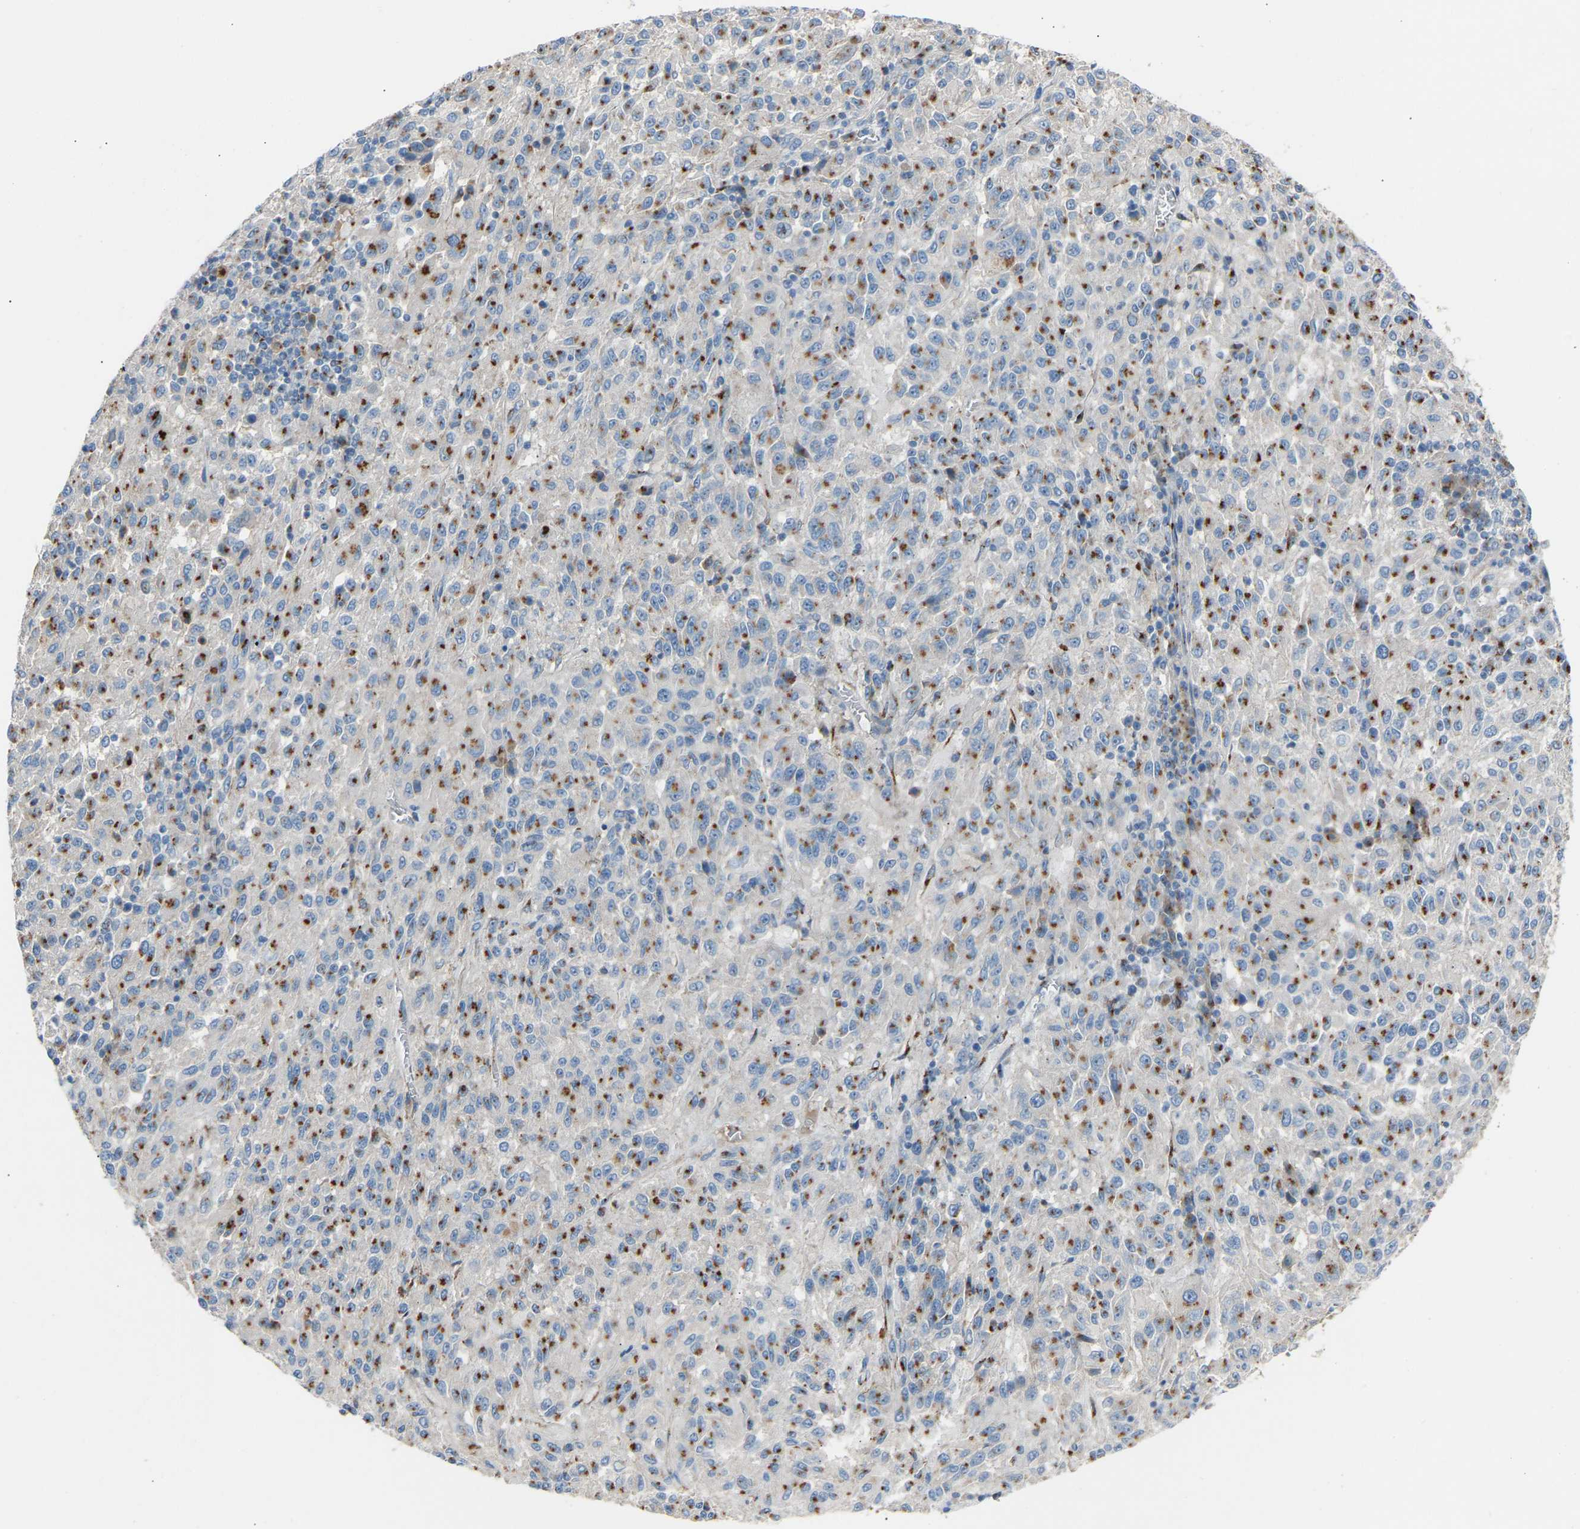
{"staining": {"intensity": "moderate", "quantity": ">75%", "location": "cytoplasmic/membranous"}, "tissue": "melanoma", "cell_type": "Tumor cells", "image_type": "cancer", "snomed": [{"axis": "morphology", "description": "Malignant melanoma, Metastatic site"}, {"axis": "topography", "description": "Lung"}], "caption": "Moderate cytoplasmic/membranous protein expression is present in about >75% of tumor cells in malignant melanoma (metastatic site). The staining was performed using DAB to visualize the protein expression in brown, while the nuclei were stained in blue with hematoxylin (Magnification: 20x).", "gene": "CYREN", "patient": {"sex": "male", "age": 64}}